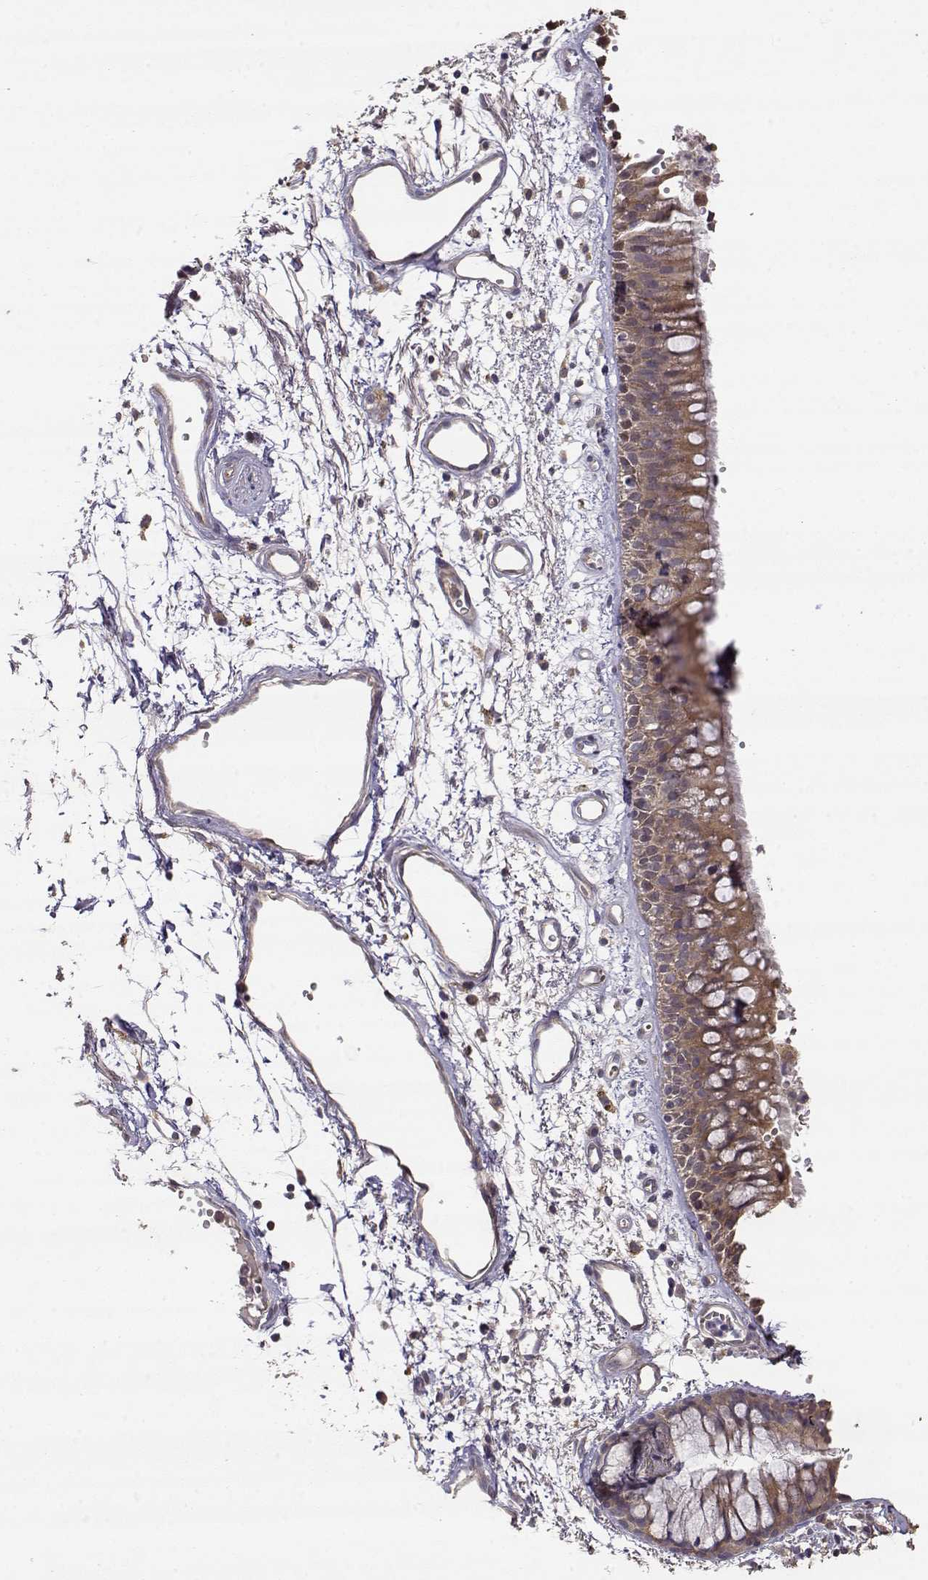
{"staining": {"intensity": "moderate", "quantity": ">75%", "location": "cytoplasmic/membranous"}, "tissue": "bronchus", "cell_type": "Respiratory epithelial cells", "image_type": "normal", "snomed": [{"axis": "morphology", "description": "Normal tissue, NOS"}, {"axis": "morphology", "description": "Squamous cell carcinoma, NOS"}, {"axis": "topography", "description": "Cartilage tissue"}, {"axis": "topography", "description": "Bronchus"}, {"axis": "topography", "description": "Lung"}], "caption": "High-magnification brightfield microscopy of normal bronchus stained with DAB (3,3'-diaminobenzidine) (brown) and counterstained with hematoxylin (blue). respiratory epithelial cells exhibit moderate cytoplasmic/membranous expression is appreciated in approximately>75% of cells.", "gene": "CRIM1", "patient": {"sex": "male", "age": 66}}